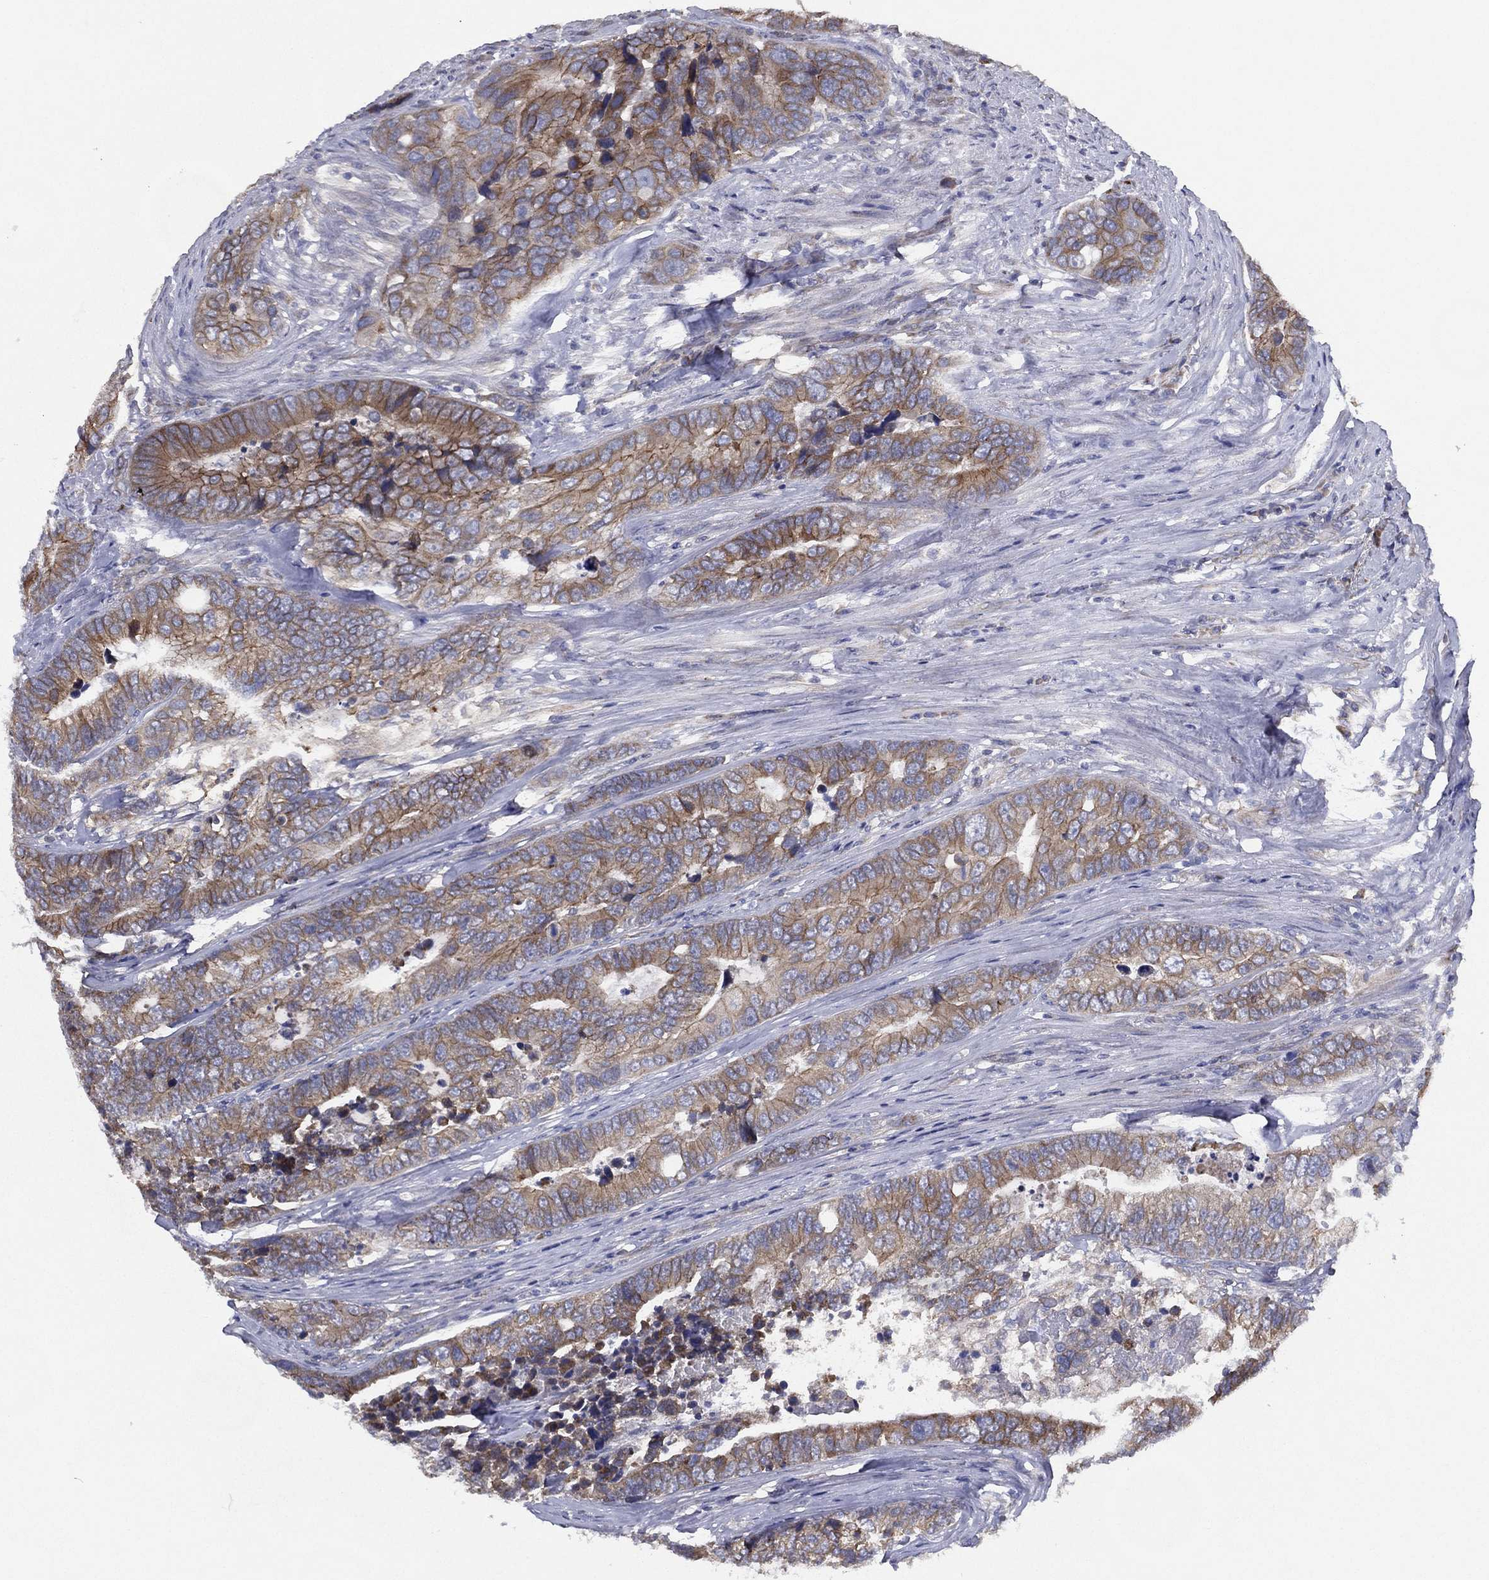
{"staining": {"intensity": "moderate", "quantity": "<25%", "location": "cytoplasmic/membranous"}, "tissue": "colorectal cancer", "cell_type": "Tumor cells", "image_type": "cancer", "snomed": [{"axis": "morphology", "description": "Adenocarcinoma, NOS"}, {"axis": "topography", "description": "Colon"}], "caption": "Human adenocarcinoma (colorectal) stained with a protein marker demonstrates moderate staining in tumor cells.", "gene": "ZNF223", "patient": {"sex": "female", "age": 72}}